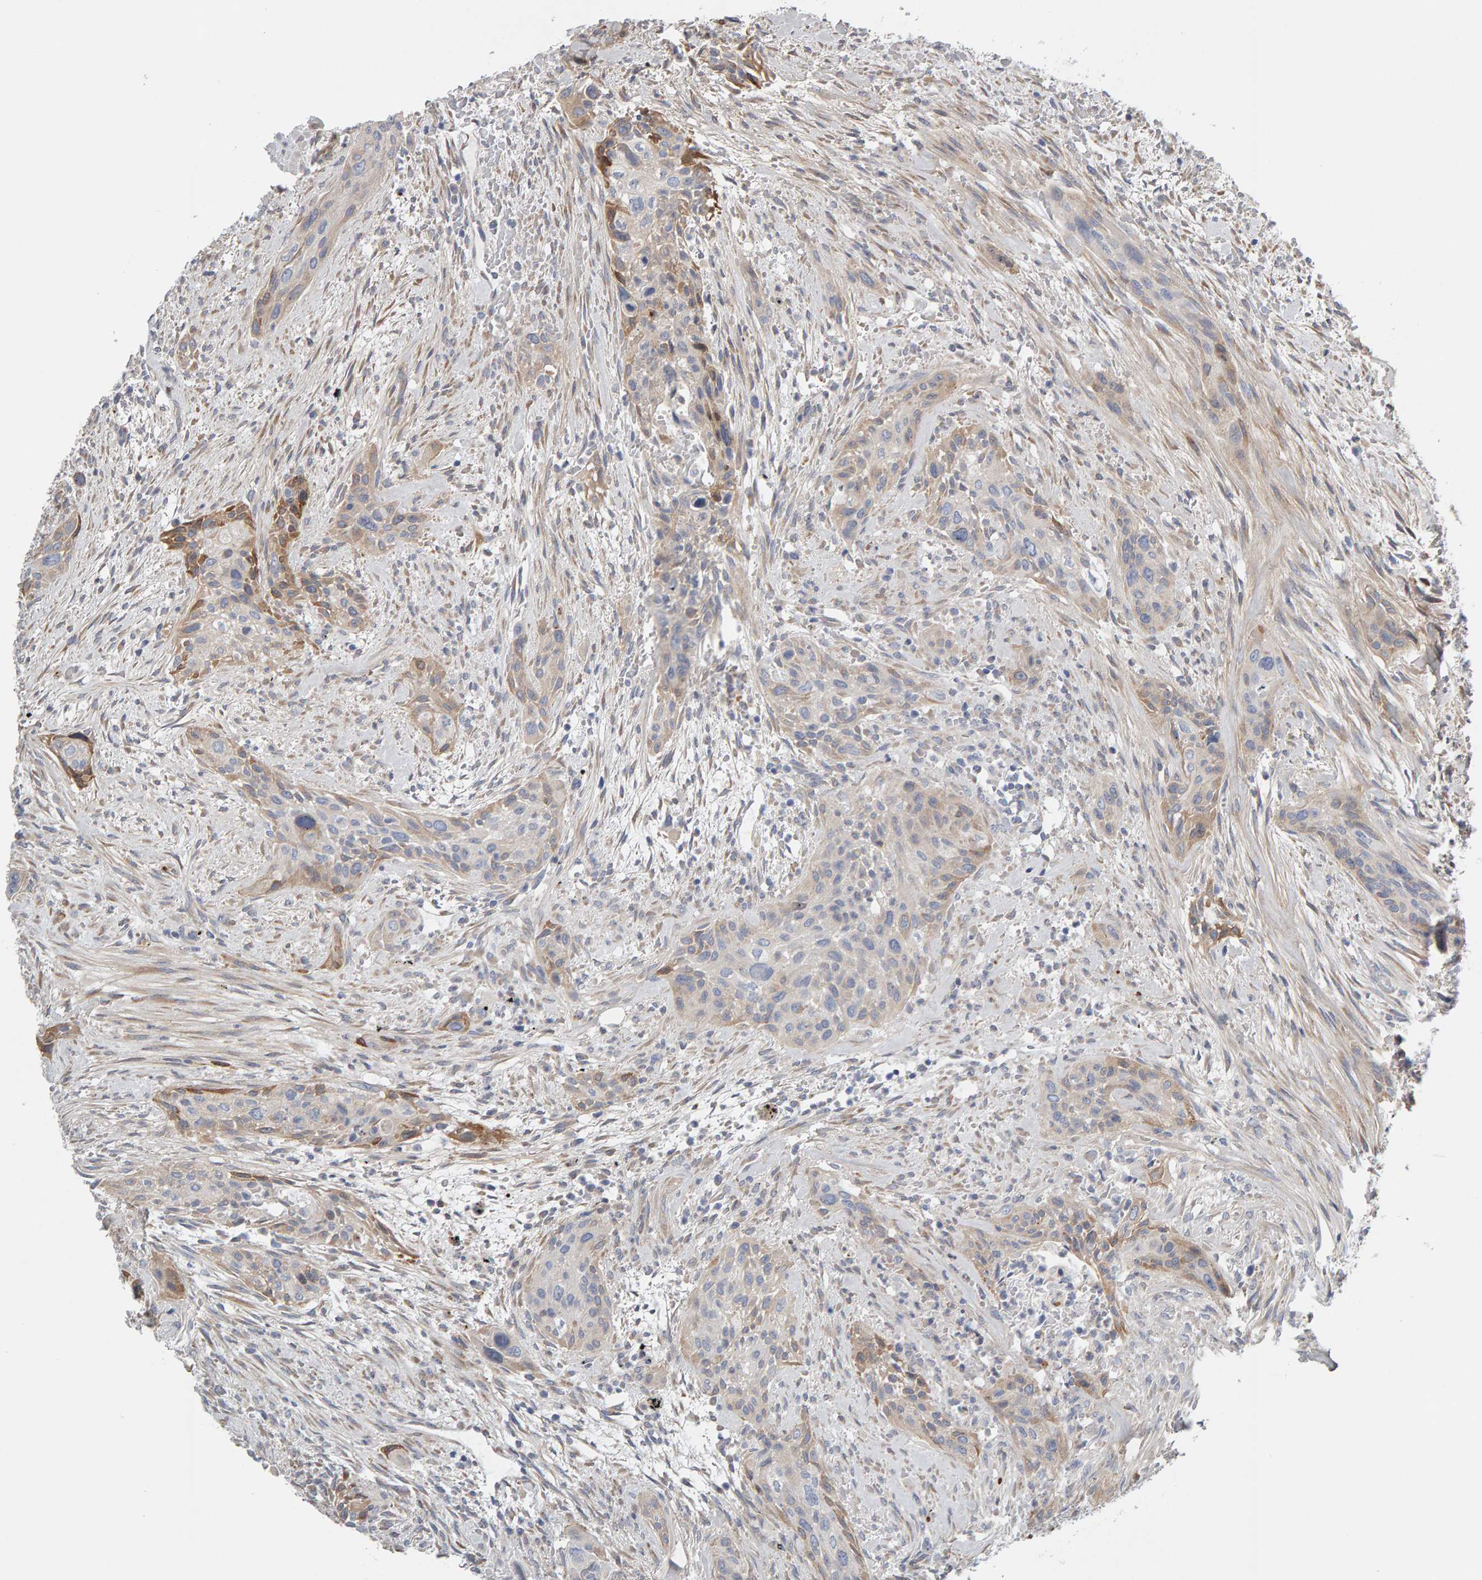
{"staining": {"intensity": "moderate", "quantity": "<25%", "location": "cytoplasmic/membranous"}, "tissue": "urothelial cancer", "cell_type": "Tumor cells", "image_type": "cancer", "snomed": [{"axis": "morphology", "description": "Urothelial carcinoma, High grade"}, {"axis": "topography", "description": "Urinary bladder"}], "caption": "Urothelial cancer stained for a protein (brown) reveals moderate cytoplasmic/membranous positive expression in about <25% of tumor cells.", "gene": "ENGASE", "patient": {"sex": "male", "age": 35}}